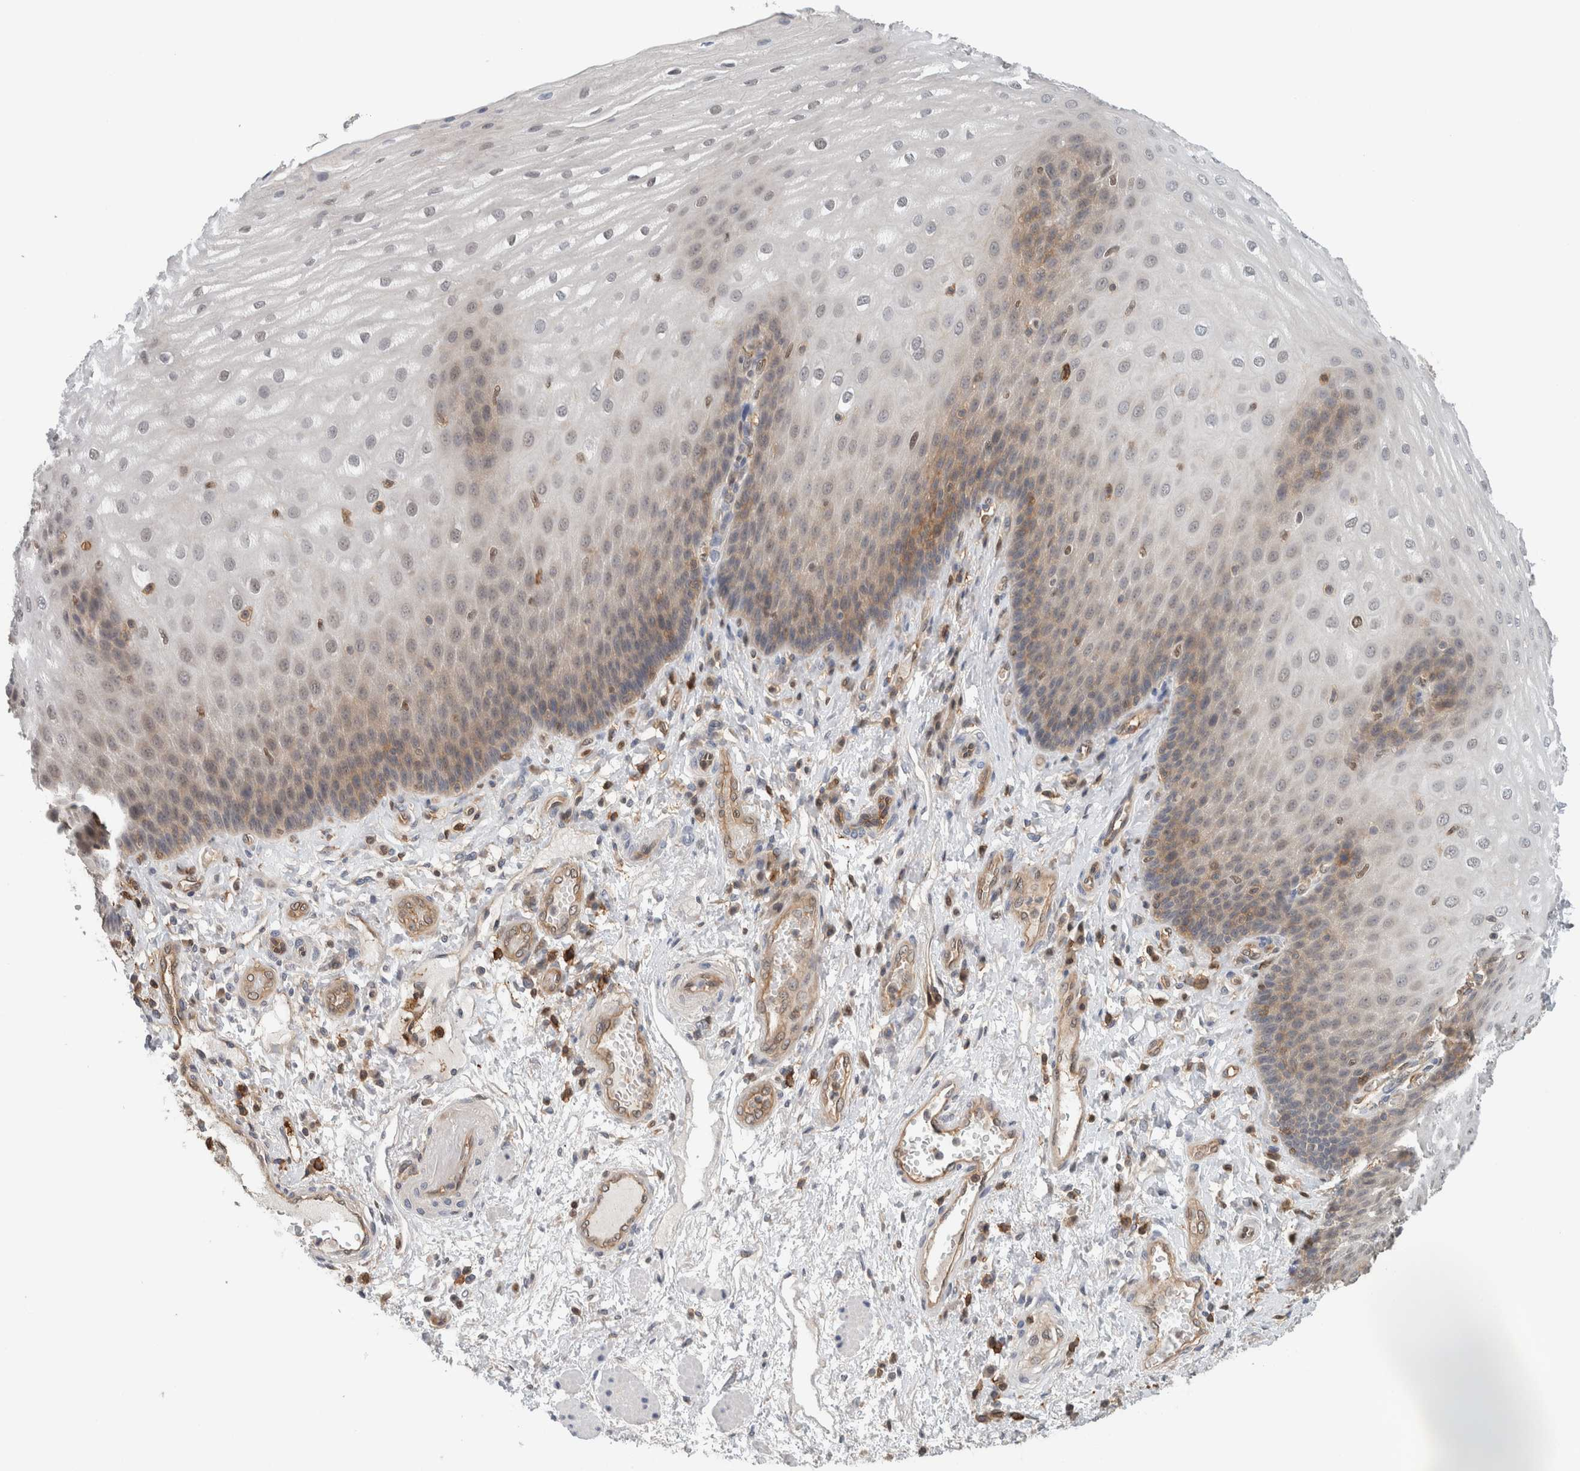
{"staining": {"intensity": "moderate", "quantity": "<25%", "location": "cytoplasmic/membranous"}, "tissue": "esophagus", "cell_type": "Squamous epithelial cells", "image_type": "normal", "snomed": [{"axis": "morphology", "description": "Normal tissue, NOS"}, {"axis": "topography", "description": "Esophagus"}], "caption": "Immunohistochemistry of unremarkable esophagus exhibits low levels of moderate cytoplasmic/membranous staining in approximately <25% of squamous epithelial cells.", "gene": "PFDN4", "patient": {"sex": "male", "age": 54}}